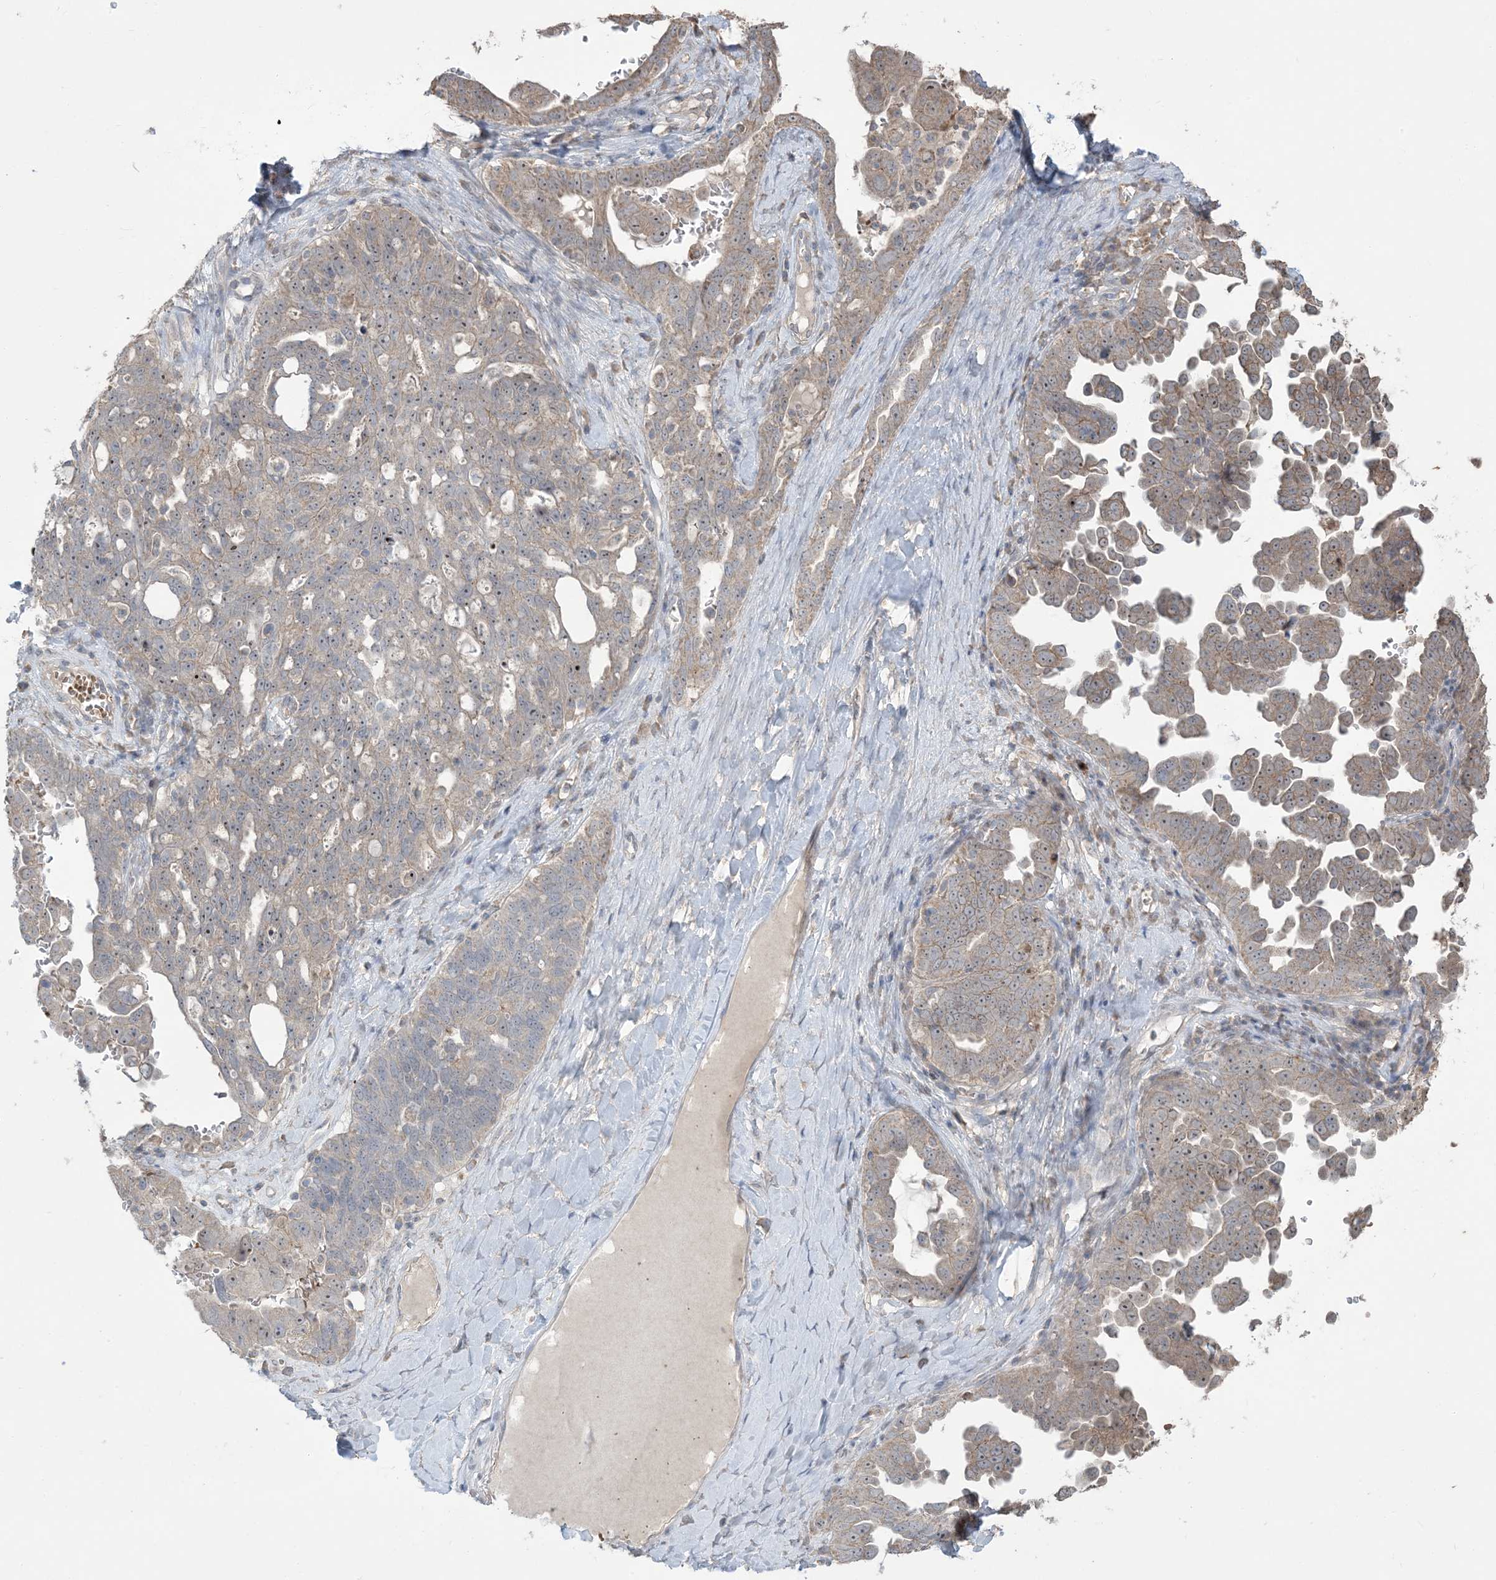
{"staining": {"intensity": "weak", "quantity": "25%-75%", "location": "cytoplasmic/membranous,nuclear"}, "tissue": "ovarian cancer", "cell_type": "Tumor cells", "image_type": "cancer", "snomed": [{"axis": "morphology", "description": "Carcinoma, endometroid"}, {"axis": "topography", "description": "Ovary"}], "caption": "Endometroid carcinoma (ovarian) stained with a brown dye shows weak cytoplasmic/membranous and nuclear positive positivity in approximately 25%-75% of tumor cells.", "gene": "KLHL18", "patient": {"sex": "female", "age": 62}}